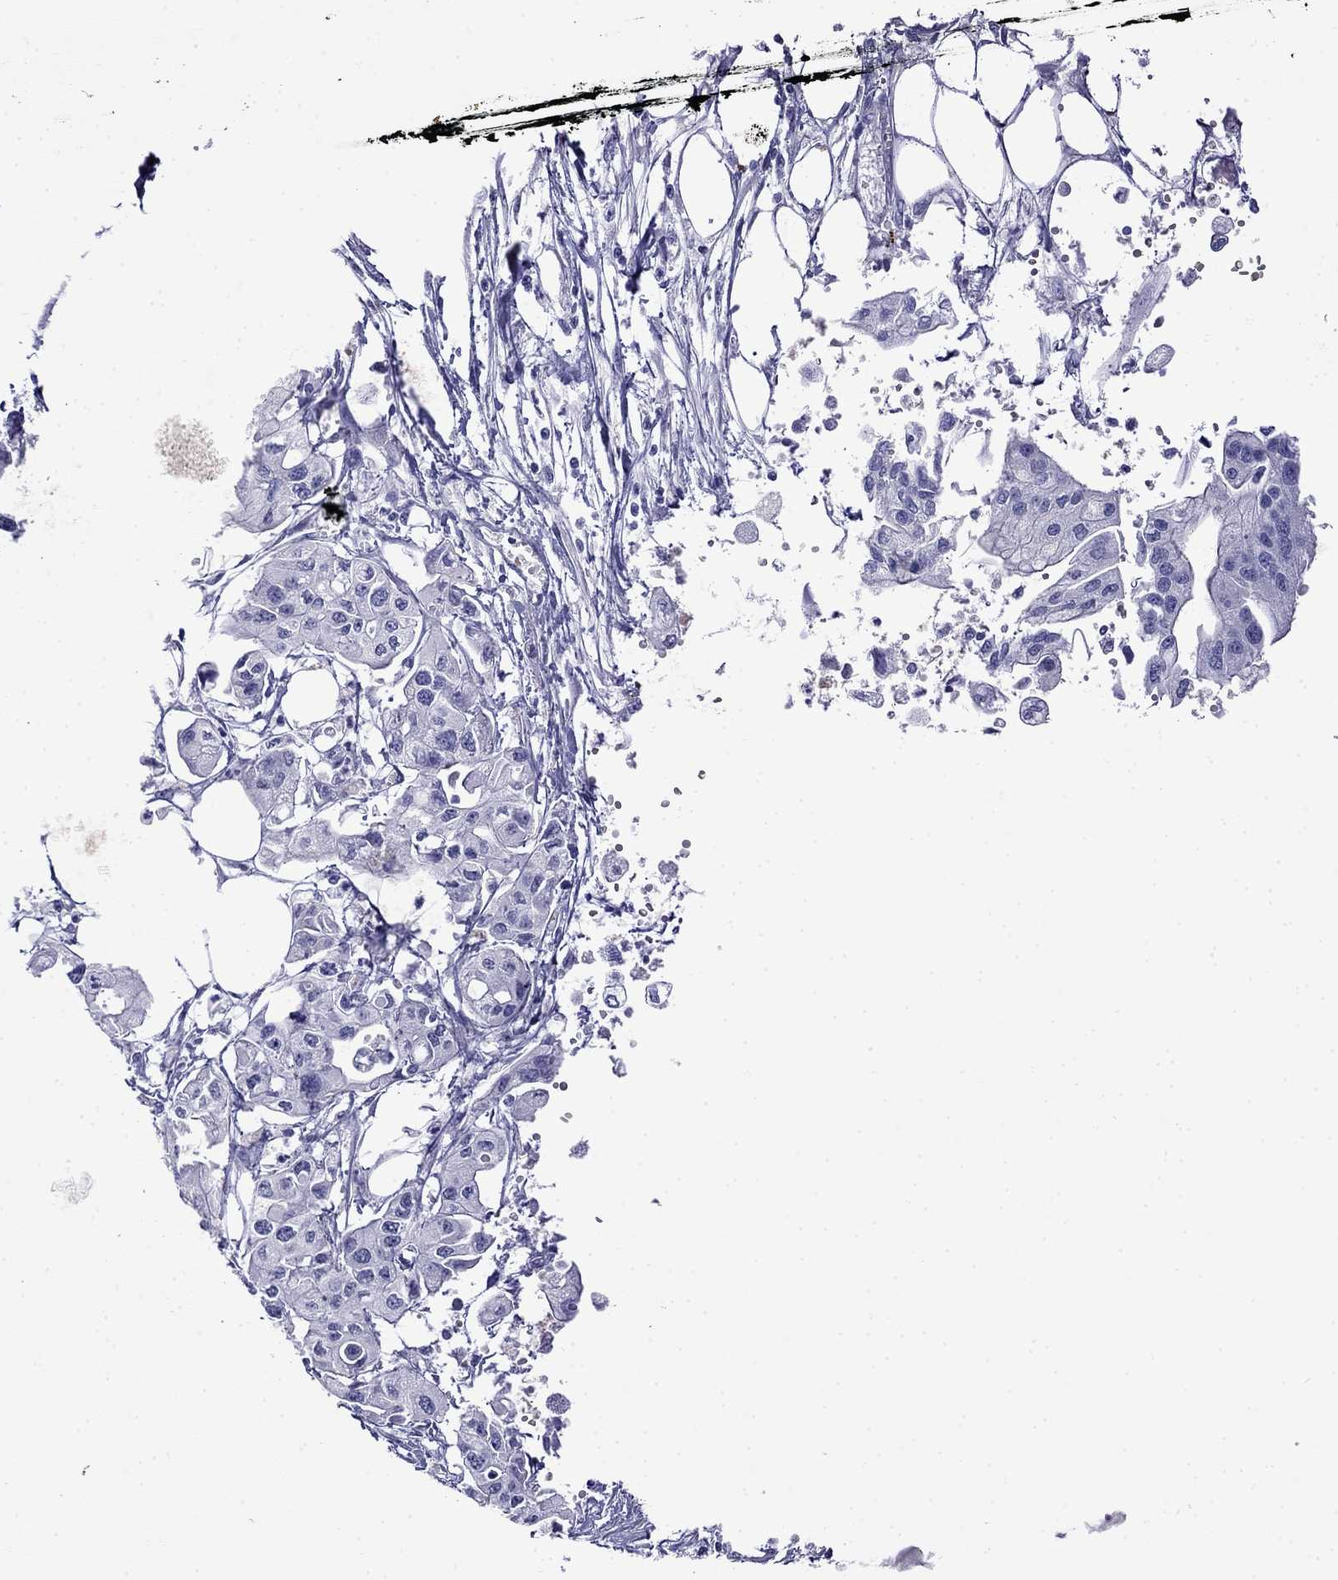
{"staining": {"intensity": "negative", "quantity": "none", "location": "none"}, "tissue": "pancreatic cancer", "cell_type": "Tumor cells", "image_type": "cancer", "snomed": [{"axis": "morphology", "description": "Adenocarcinoma, NOS"}, {"axis": "topography", "description": "Pancreas"}], "caption": "Adenocarcinoma (pancreatic) was stained to show a protein in brown. There is no significant staining in tumor cells. (Brightfield microscopy of DAB (3,3'-diaminobenzidine) immunohistochemistry at high magnification).", "gene": "MYO15A", "patient": {"sex": "male", "age": 70}}